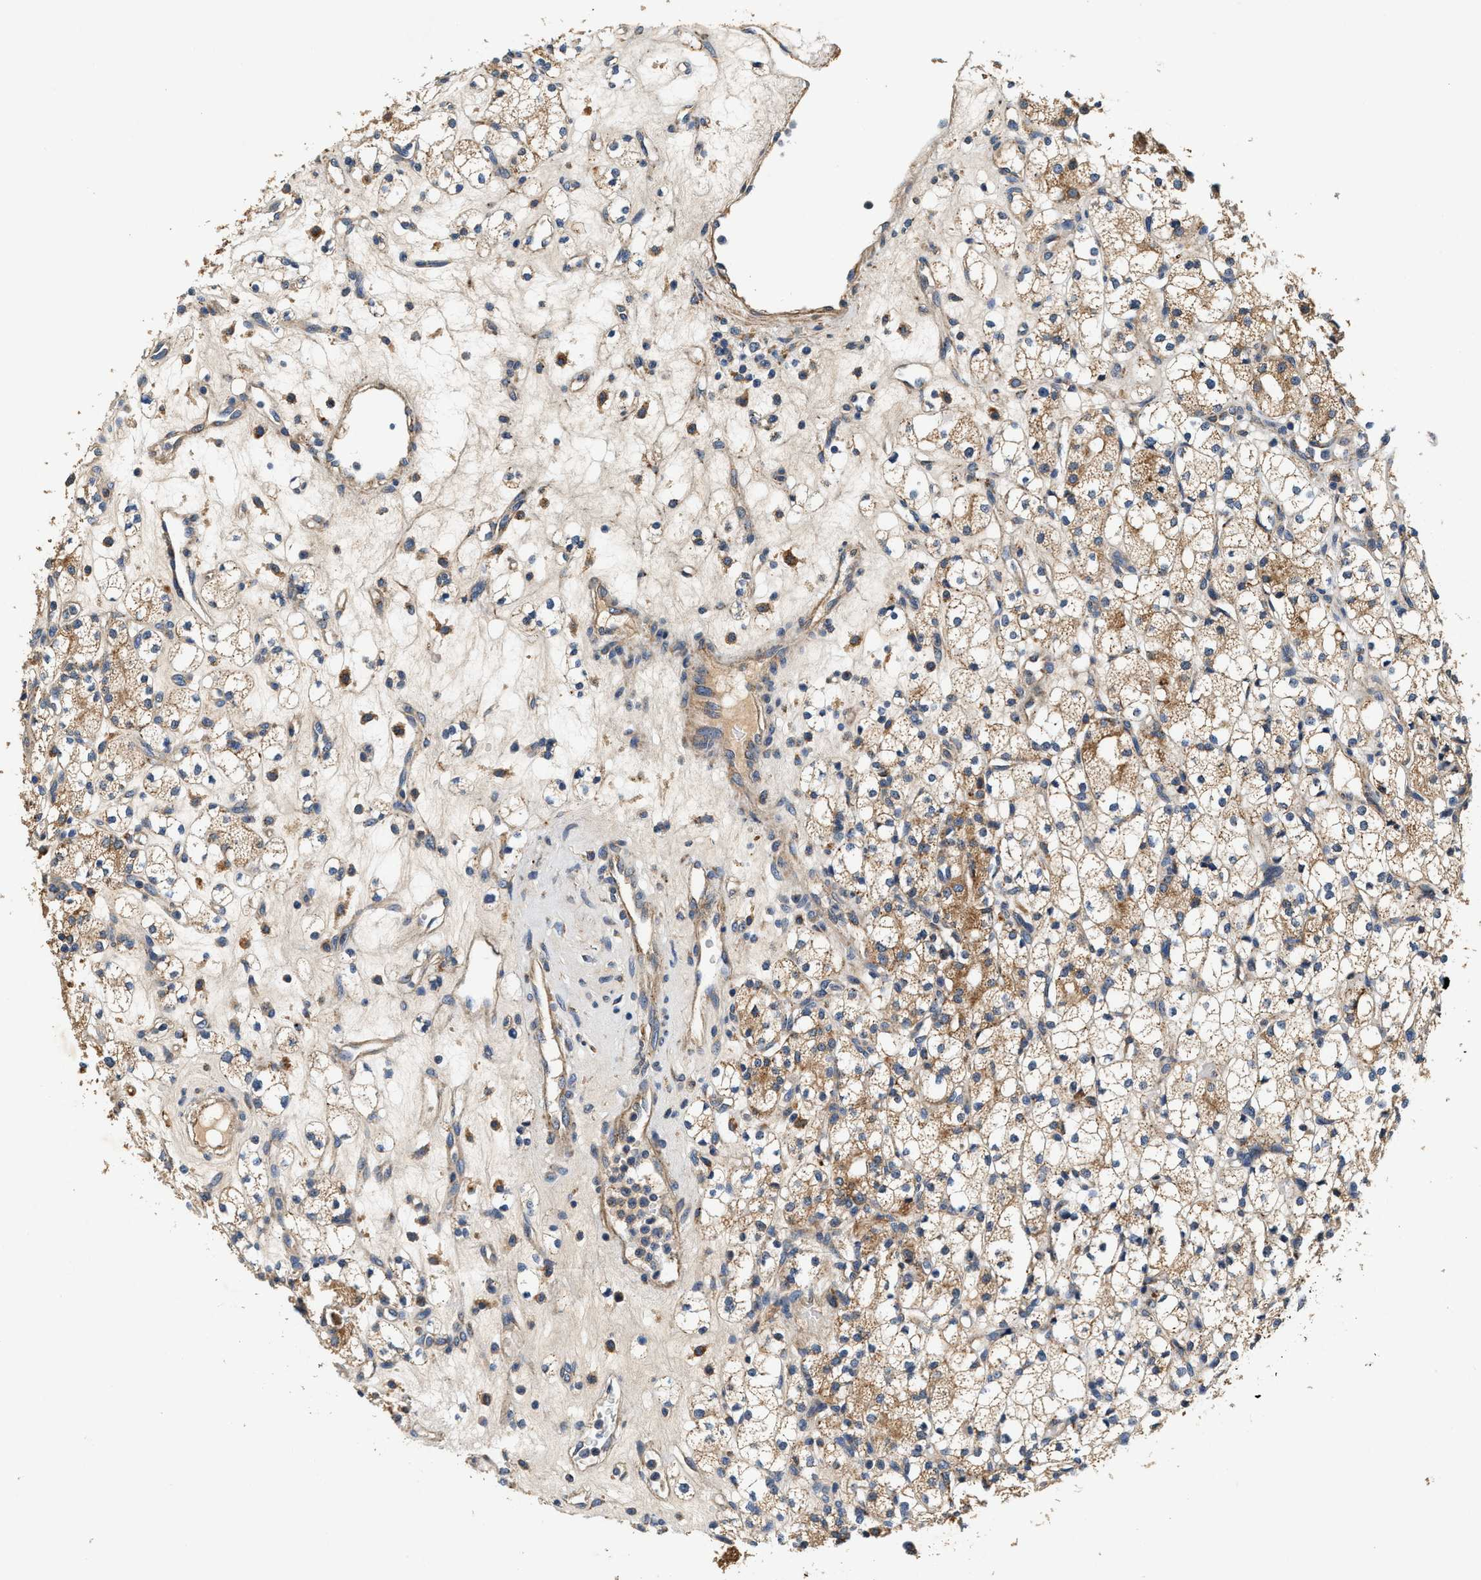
{"staining": {"intensity": "moderate", "quantity": "25%-75%", "location": "cytoplasmic/membranous"}, "tissue": "renal cancer", "cell_type": "Tumor cells", "image_type": "cancer", "snomed": [{"axis": "morphology", "description": "Adenocarcinoma, NOS"}, {"axis": "topography", "description": "Kidney"}], "caption": "Adenocarcinoma (renal) stained with DAB immunohistochemistry (IHC) demonstrates medium levels of moderate cytoplasmic/membranous expression in approximately 25%-75% of tumor cells.", "gene": "DUSP10", "patient": {"sex": "male", "age": 77}}